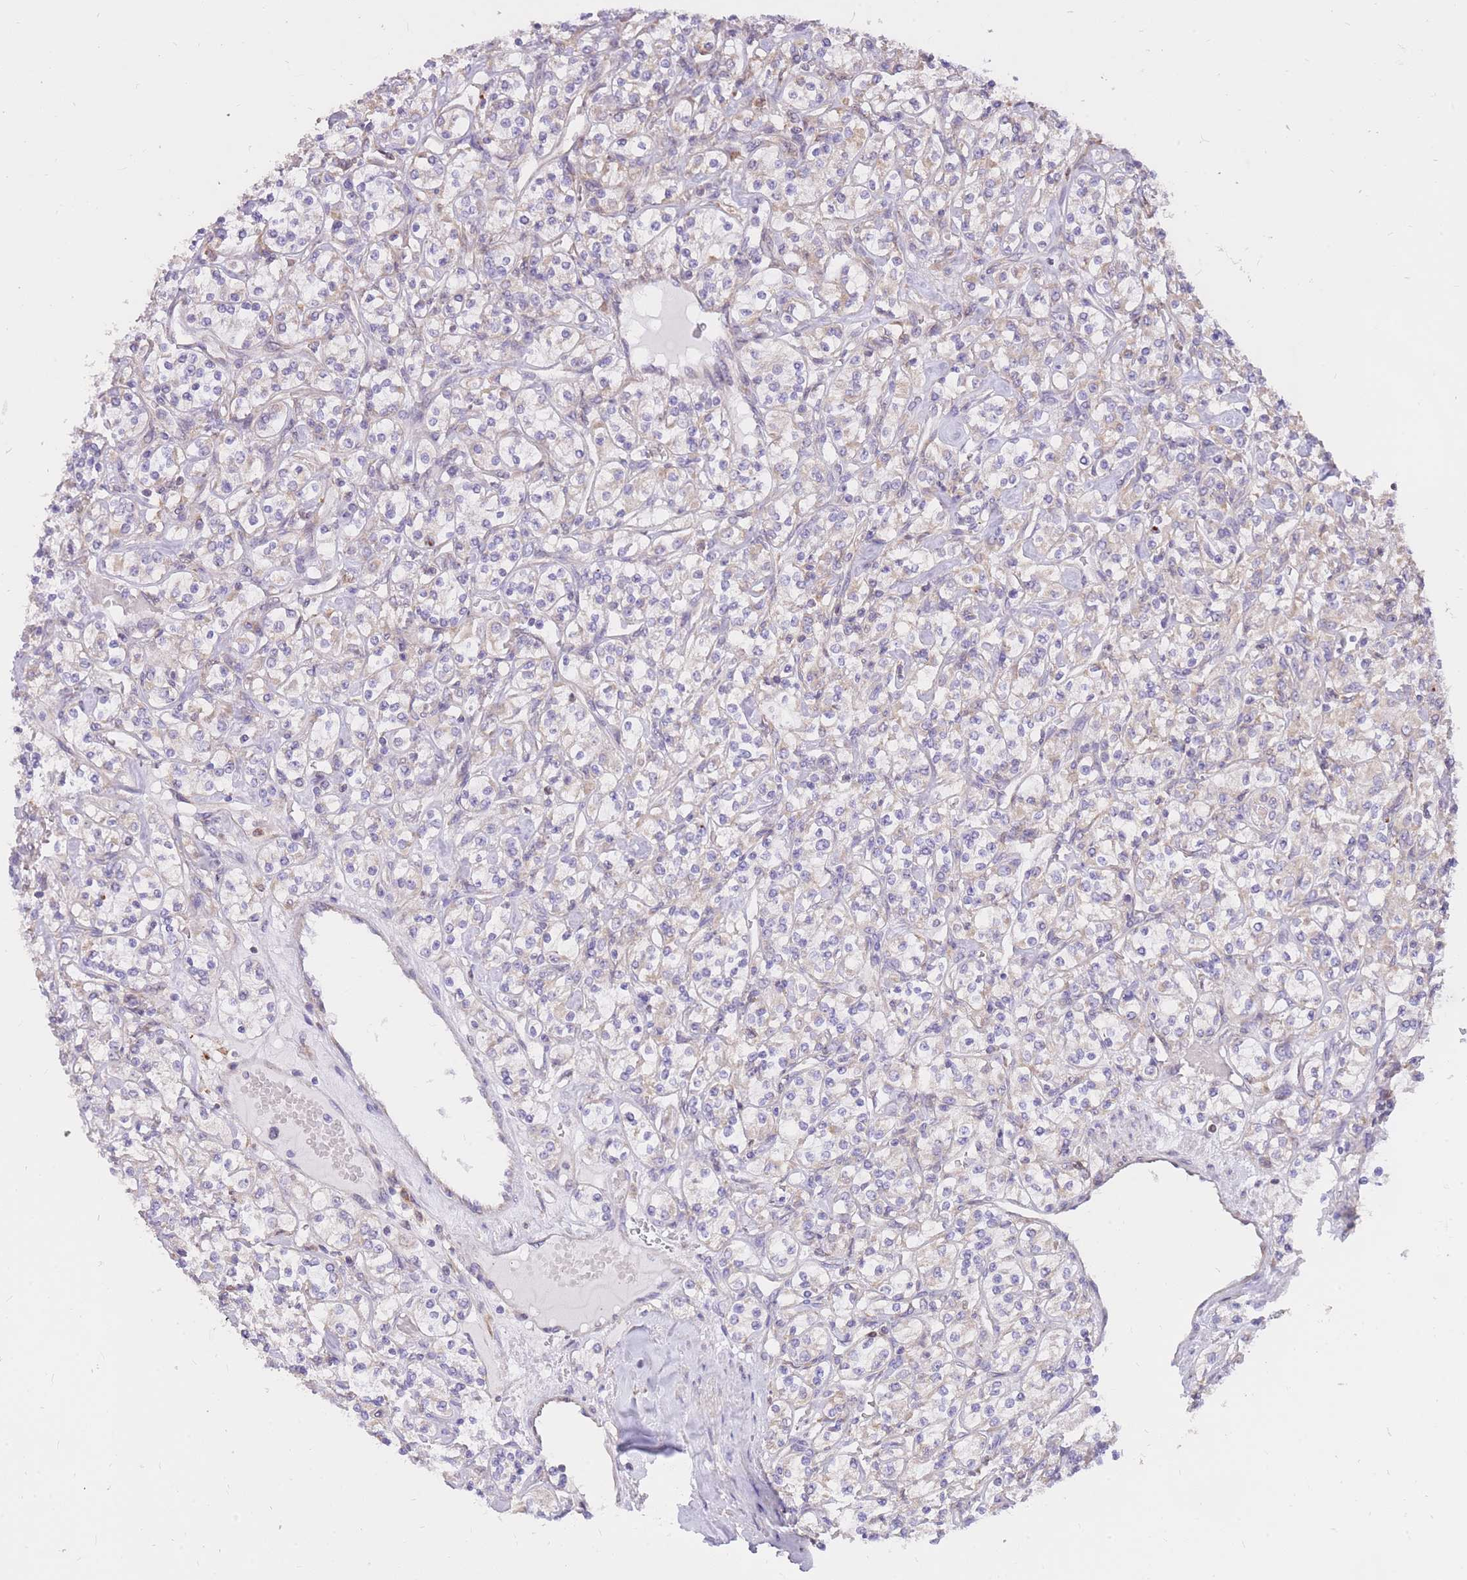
{"staining": {"intensity": "negative", "quantity": "none", "location": "none"}, "tissue": "renal cancer", "cell_type": "Tumor cells", "image_type": "cancer", "snomed": [{"axis": "morphology", "description": "Adenocarcinoma, NOS"}, {"axis": "topography", "description": "Kidney"}], "caption": "There is no significant staining in tumor cells of renal adenocarcinoma.", "gene": "TOPAZ1", "patient": {"sex": "male", "age": 77}}